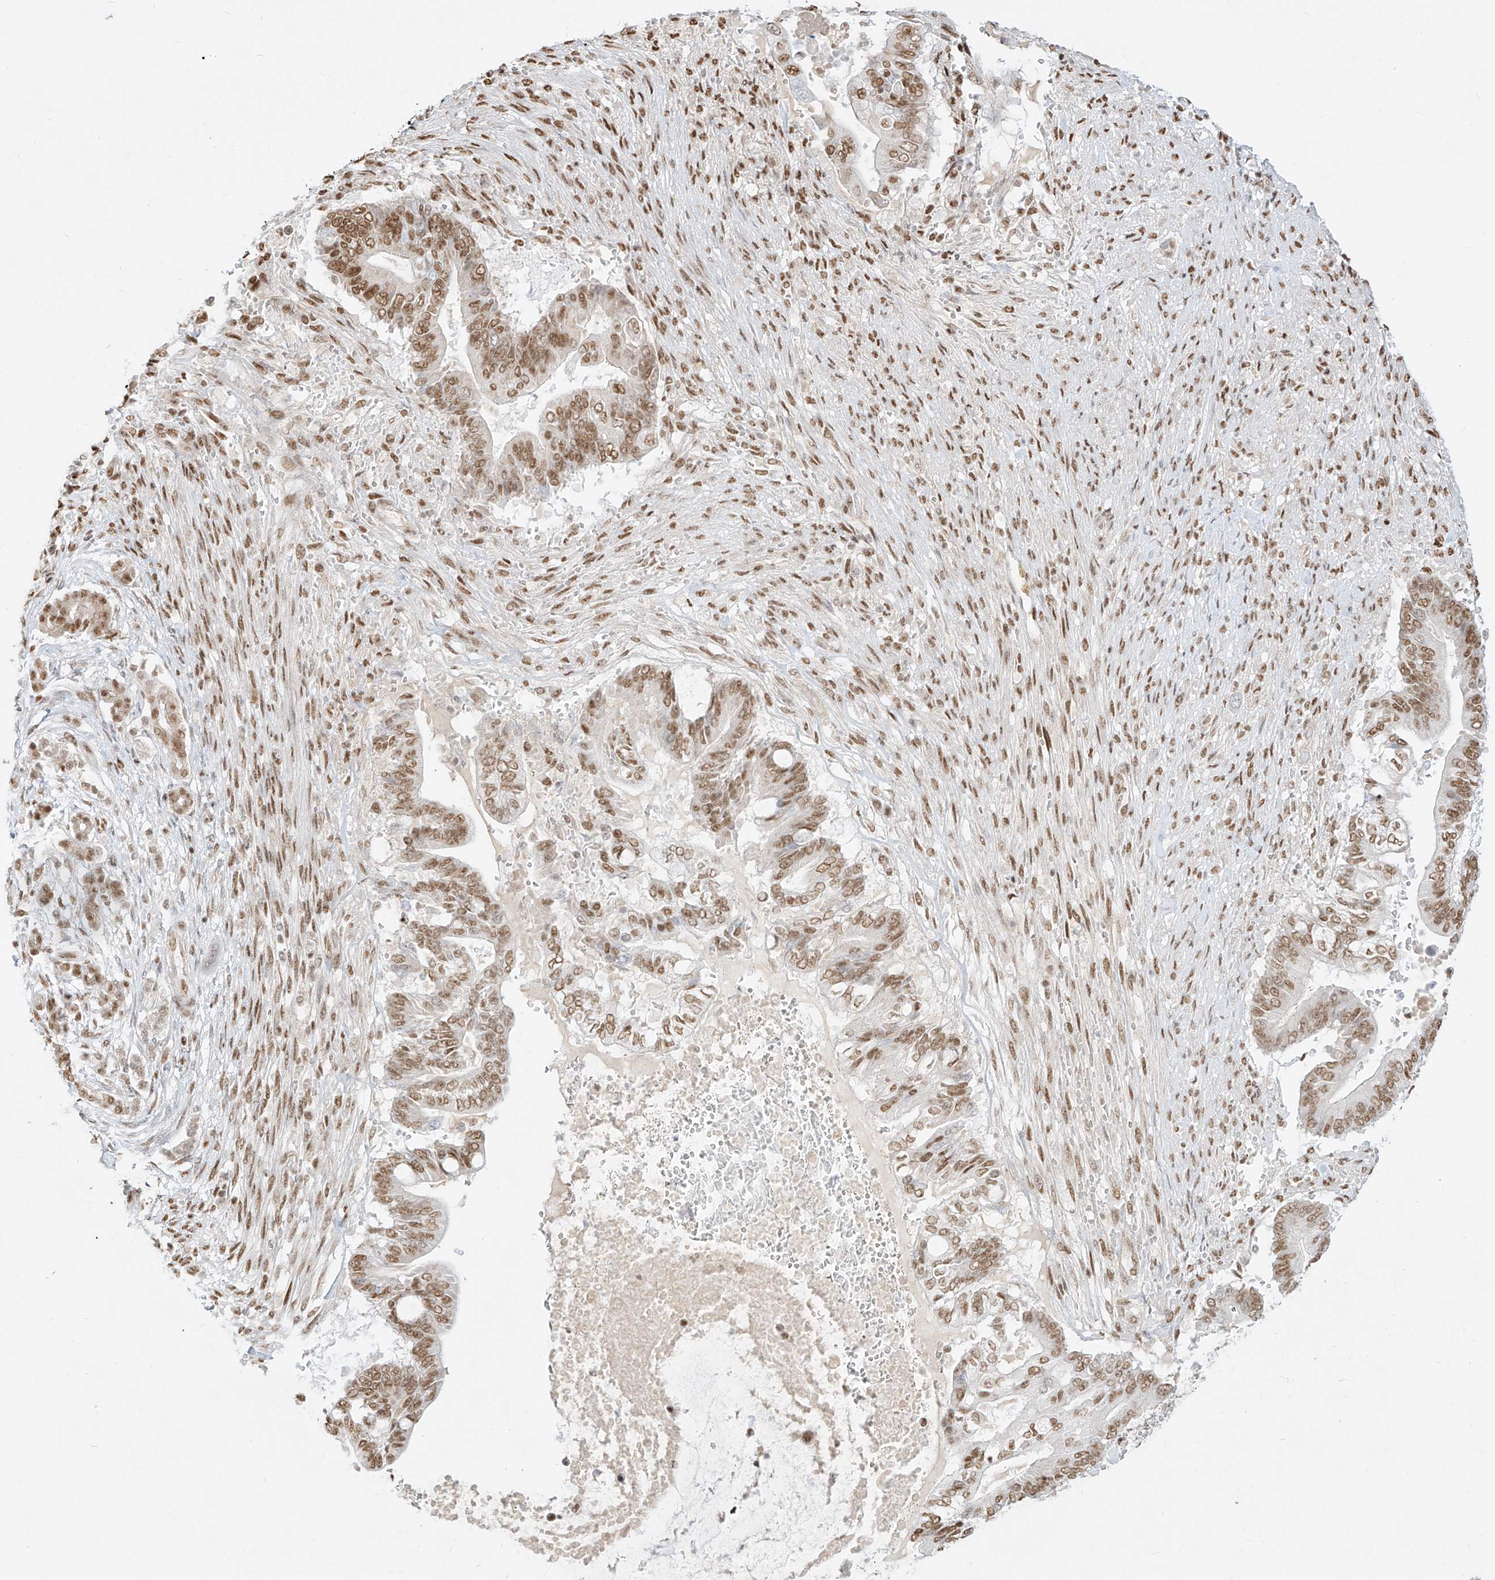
{"staining": {"intensity": "moderate", "quantity": ">75%", "location": "nuclear"}, "tissue": "pancreatic cancer", "cell_type": "Tumor cells", "image_type": "cancer", "snomed": [{"axis": "morphology", "description": "Adenocarcinoma, NOS"}, {"axis": "topography", "description": "Pancreas"}], "caption": "Human adenocarcinoma (pancreatic) stained with a brown dye reveals moderate nuclear positive positivity in approximately >75% of tumor cells.", "gene": "NHSL1", "patient": {"sex": "male", "age": 68}}